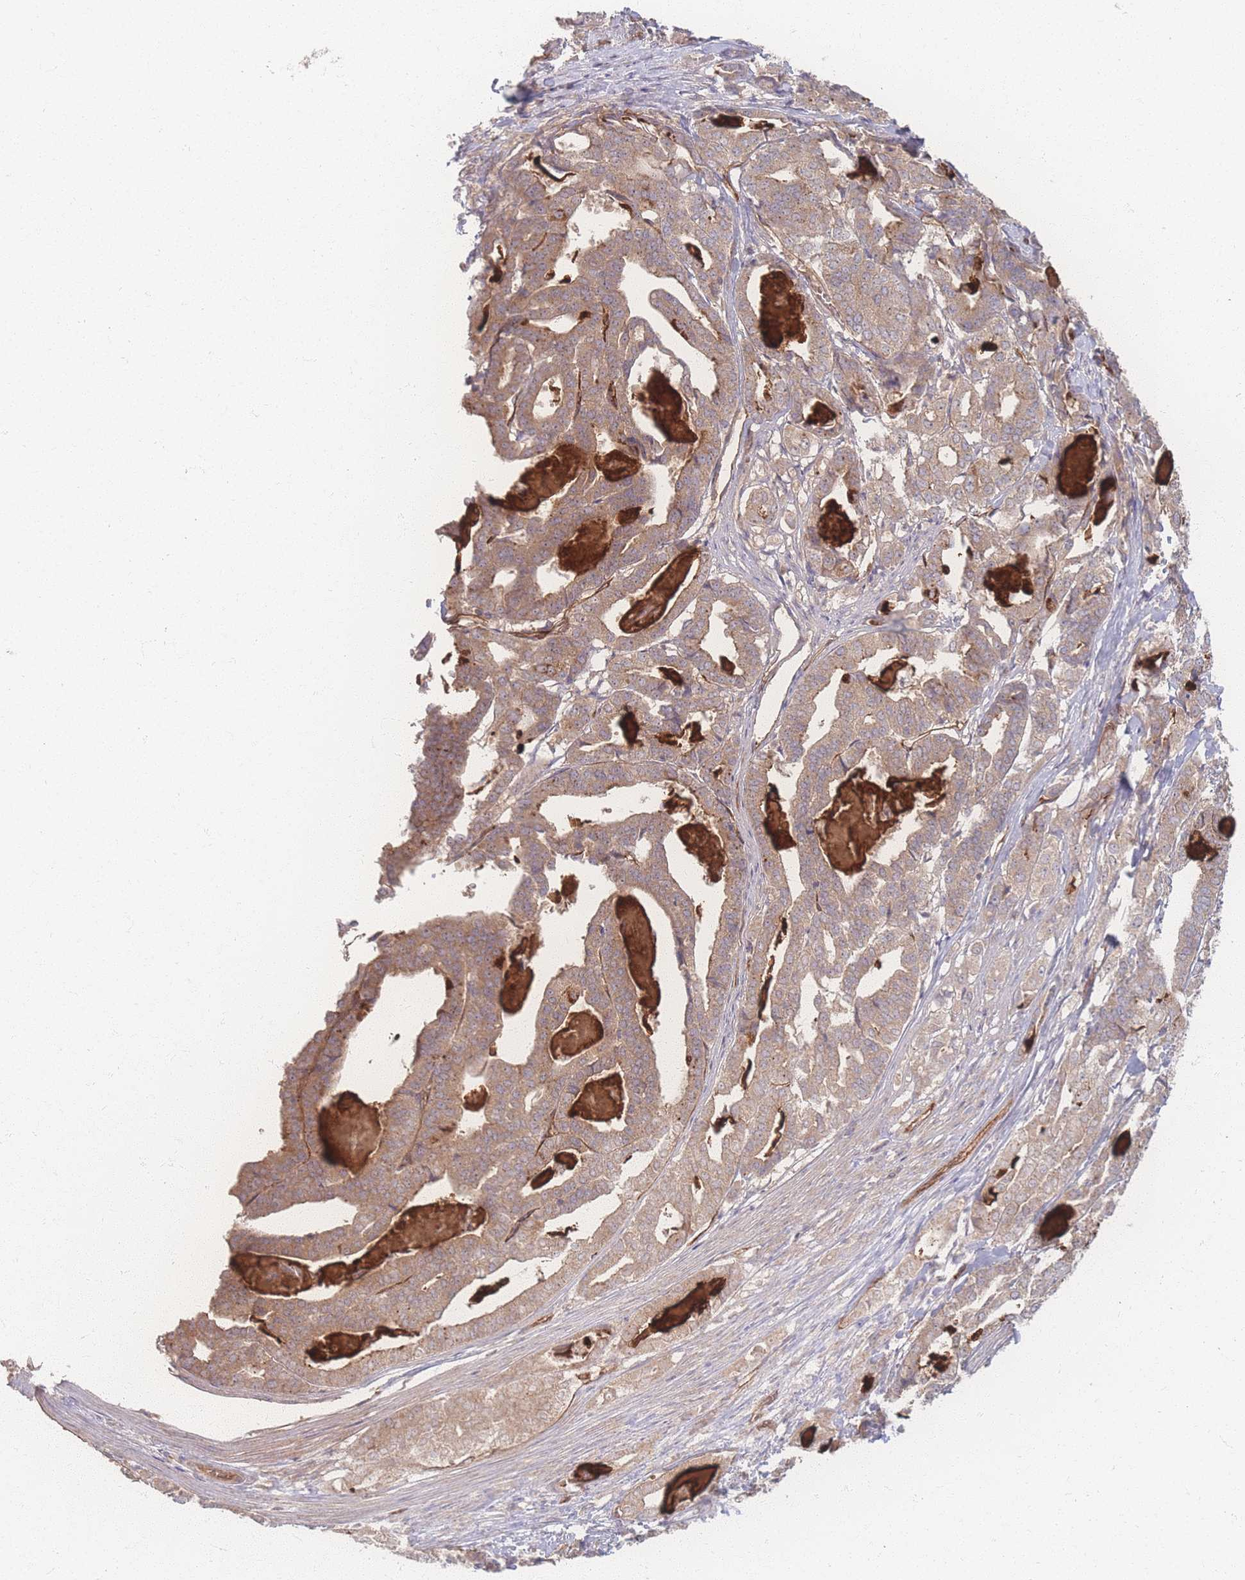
{"staining": {"intensity": "moderate", "quantity": "25%-75%", "location": "cytoplasmic/membranous"}, "tissue": "stomach cancer", "cell_type": "Tumor cells", "image_type": "cancer", "snomed": [{"axis": "morphology", "description": "Adenocarcinoma, NOS"}, {"axis": "topography", "description": "Stomach"}], "caption": "Human stomach adenocarcinoma stained with a brown dye shows moderate cytoplasmic/membranous positive expression in about 25%-75% of tumor cells.", "gene": "INSR", "patient": {"sex": "male", "age": 48}}